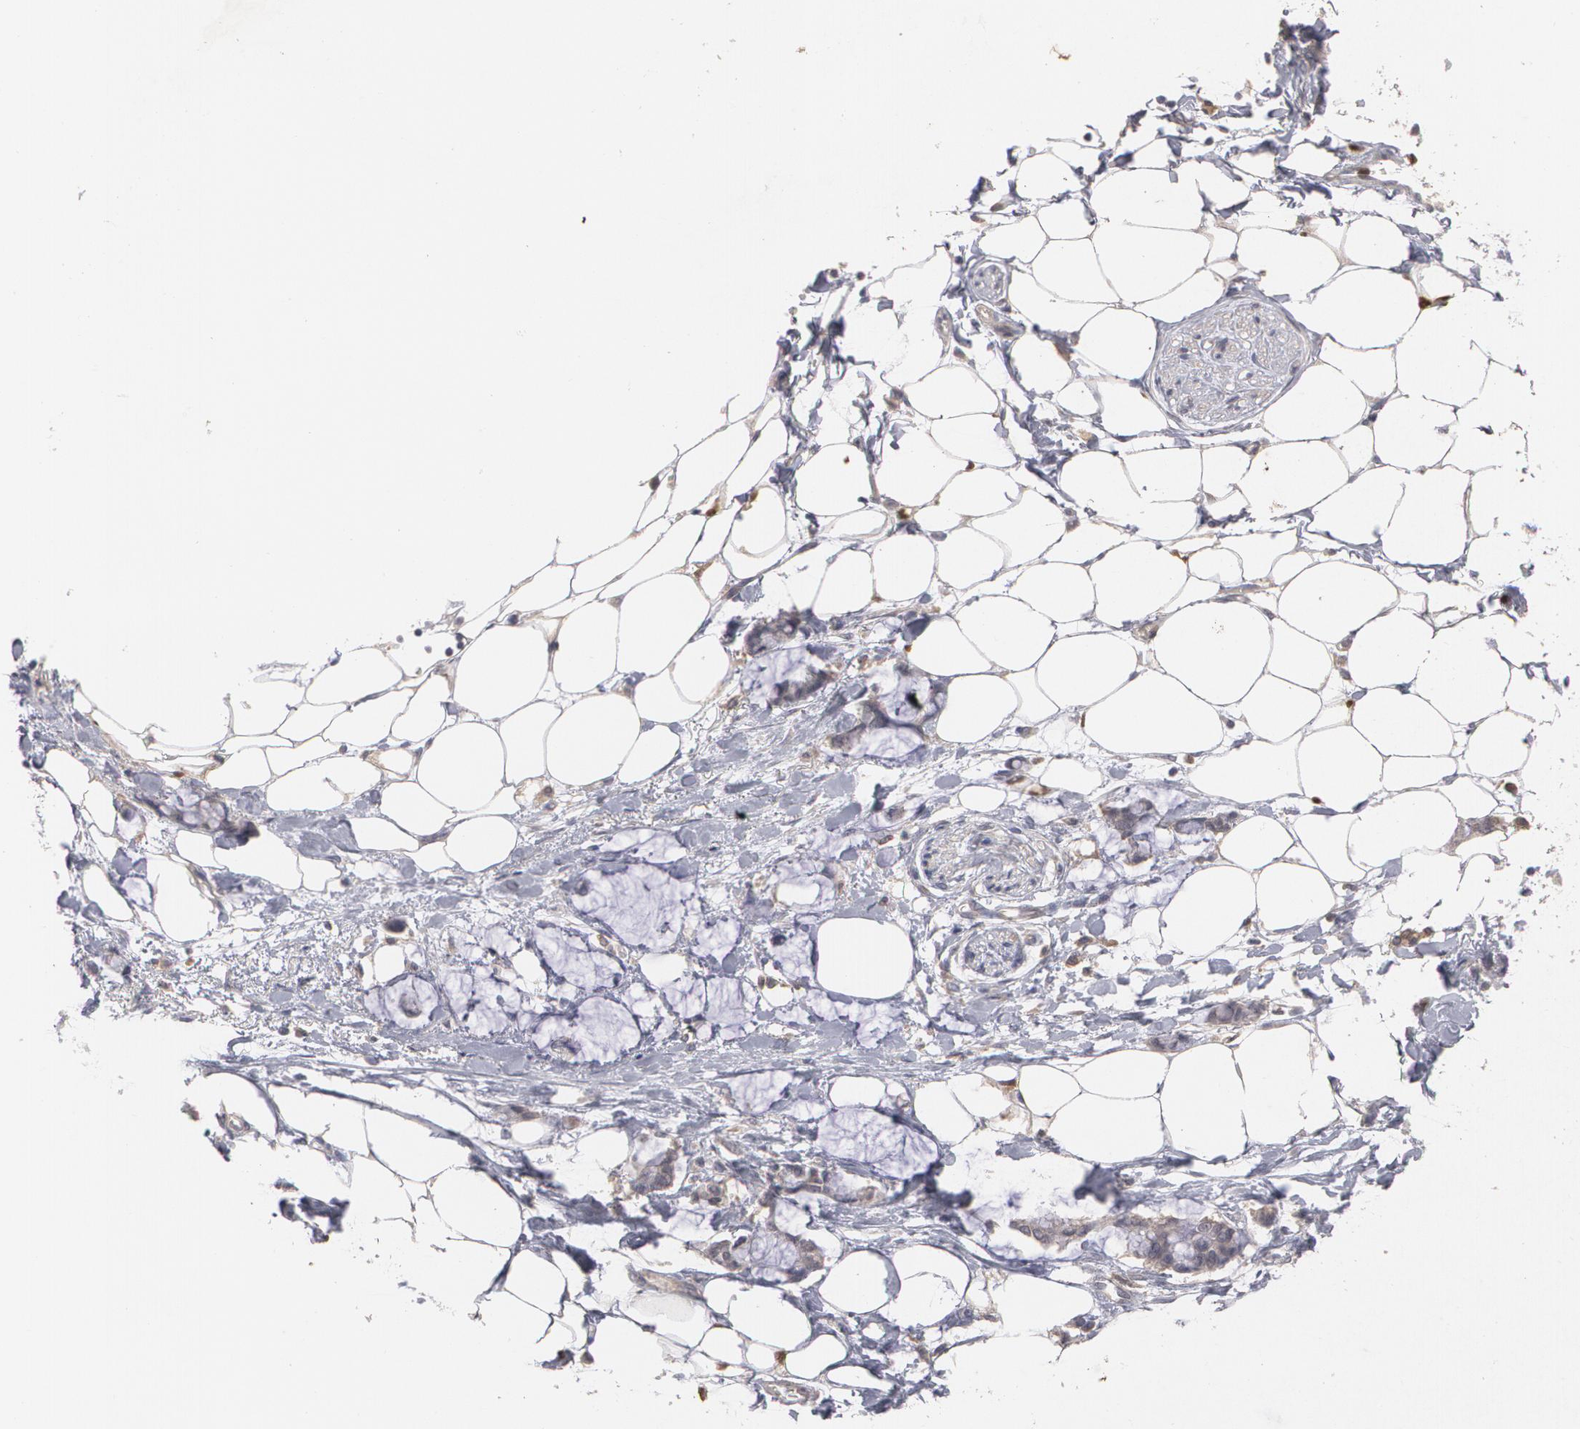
{"staining": {"intensity": "weak", "quantity": "25%-75%", "location": "cytoplasmic/membranous"}, "tissue": "adipose tissue", "cell_type": "Adipocytes", "image_type": "normal", "snomed": [{"axis": "morphology", "description": "Normal tissue, NOS"}, {"axis": "morphology", "description": "Adenocarcinoma, NOS"}, {"axis": "topography", "description": "Colon"}, {"axis": "topography", "description": "Peripheral nerve tissue"}], "caption": "A high-resolution micrograph shows IHC staining of unremarkable adipose tissue, which displays weak cytoplasmic/membranous expression in about 25%-75% of adipocytes. (DAB (3,3'-diaminobenzidine) IHC with brightfield microscopy, high magnification).", "gene": "HTT", "patient": {"sex": "male", "age": 14}}